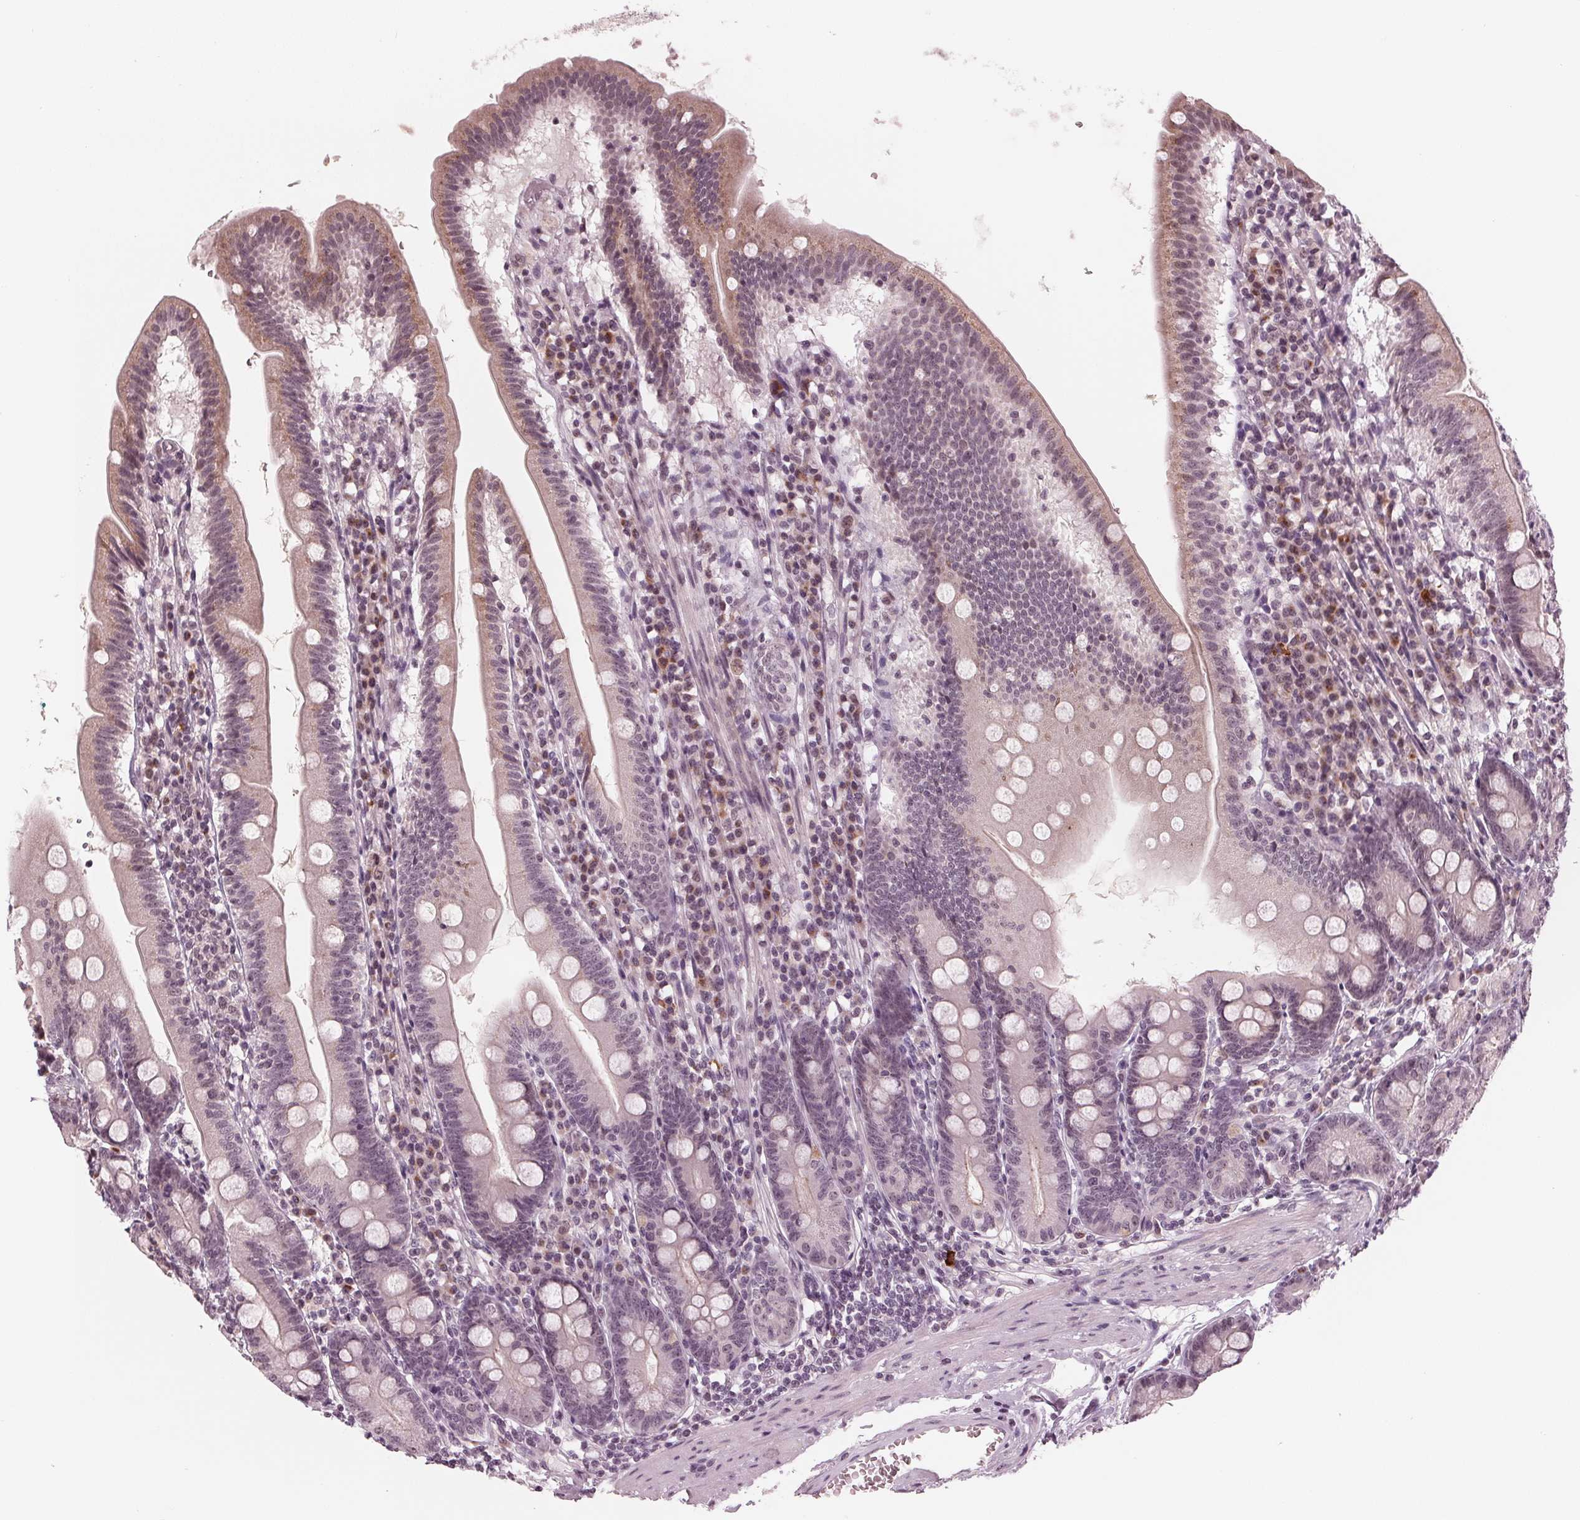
{"staining": {"intensity": "moderate", "quantity": "<25%", "location": "cytoplasmic/membranous"}, "tissue": "duodenum", "cell_type": "Glandular cells", "image_type": "normal", "snomed": [{"axis": "morphology", "description": "Normal tissue, NOS"}, {"axis": "topography", "description": "Duodenum"}], "caption": "This image shows unremarkable duodenum stained with immunohistochemistry (IHC) to label a protein in brown. The cytoplasmic/membranous of glandular cells show moderate positivity for the protein. Nuclei are counter-stained blue.", "gene": "SLX4", "patient": {"sex": "female", "age": 67}}